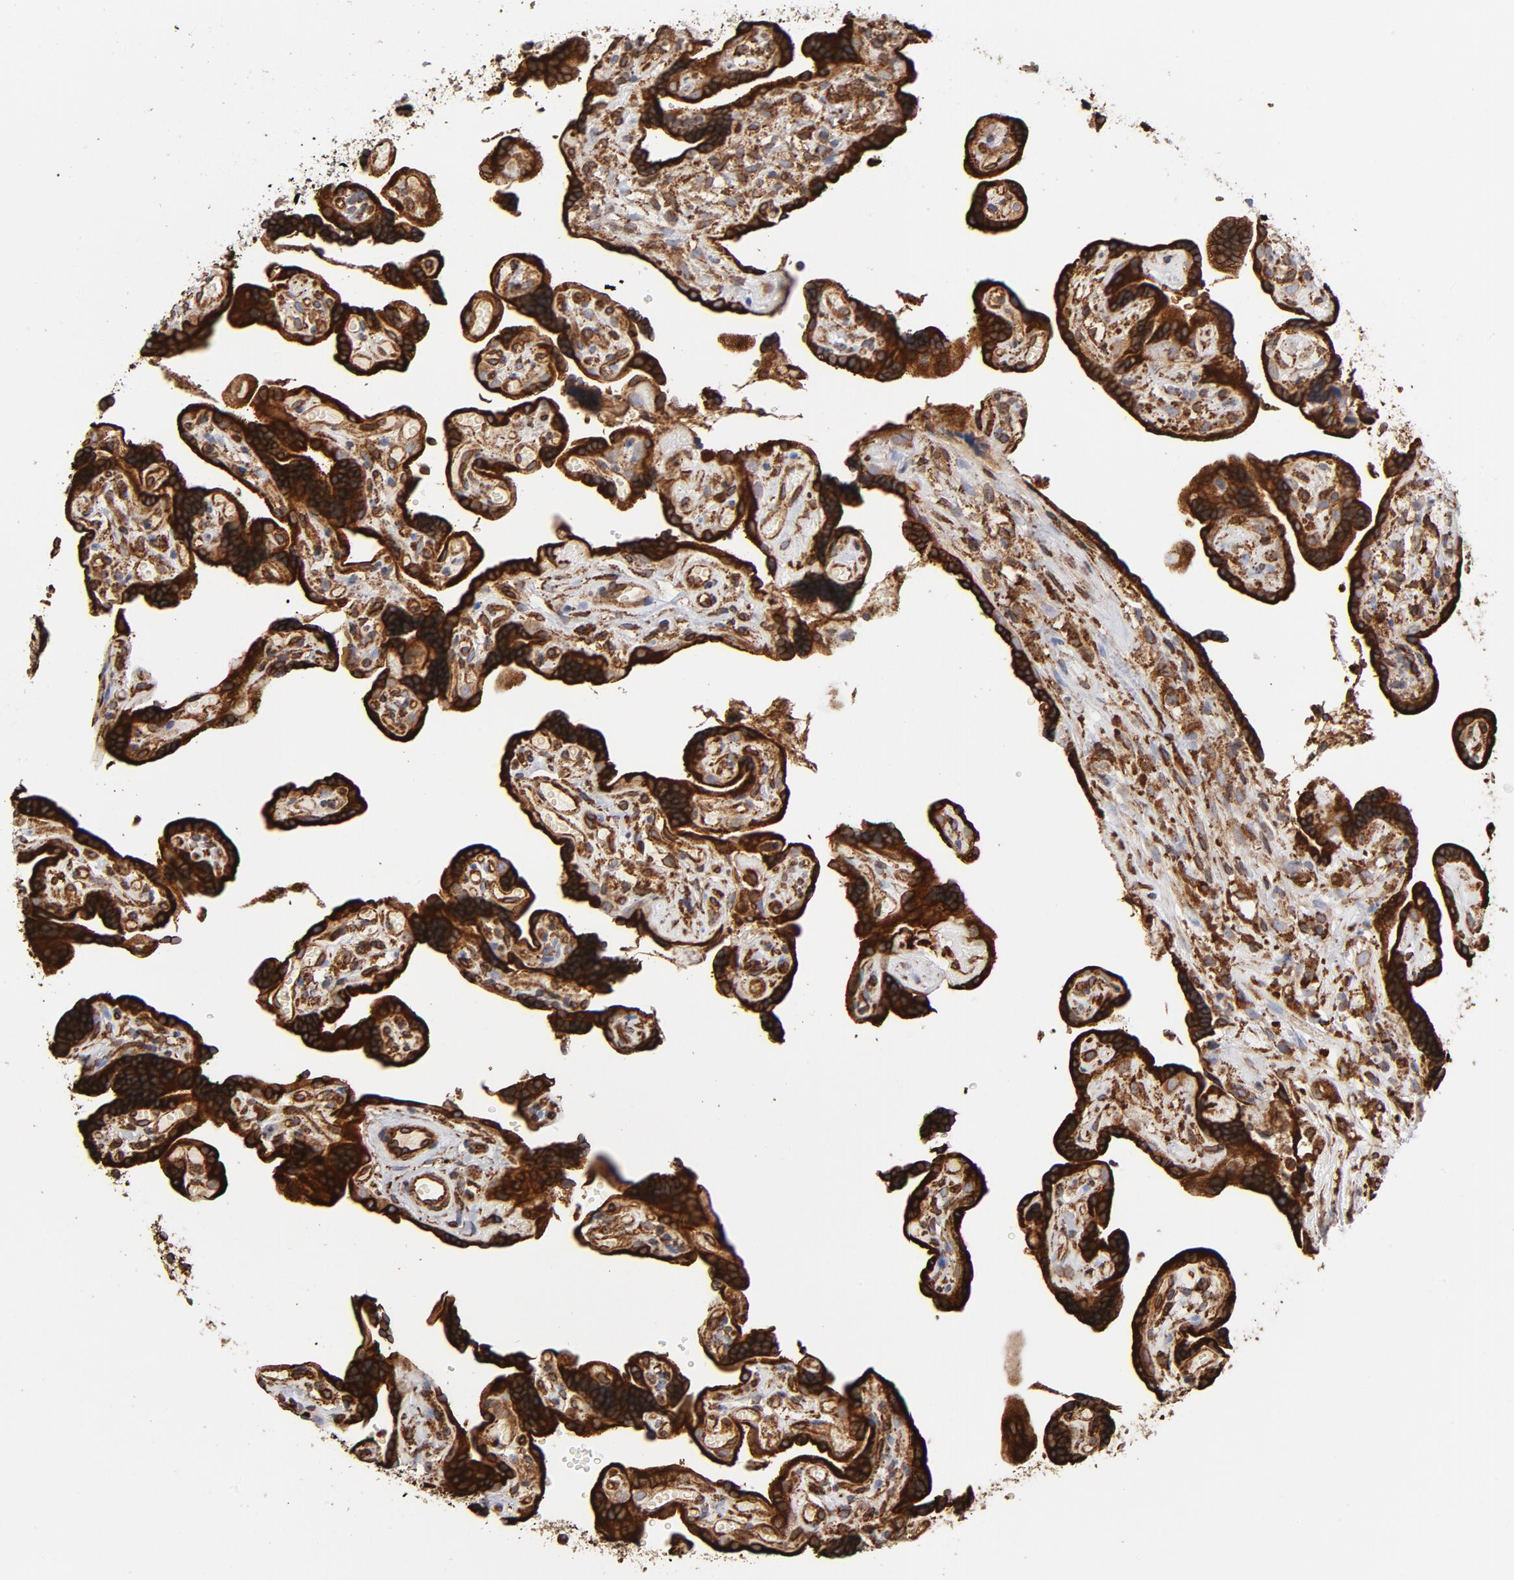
{"staining": {"intensity": "moderate", "quantity": ">75%", "location": "cytoplasmic/membranous"}, "tissue": "placenta", "cell_type": "Decidual cells", "image_type": "normal", "snomed": [{"axis": "morphology", "description": "Normal tissue, NOS"}, {"axis": "topography", "description": "Placenta"}], "caption": "Immunohistochemistry (IHC) (DAB) staining of normal human placenta exhibits moderate cytoplasmic/membranous protein positivity in approximately >75% of decidual cells. Using DAB (3,3'-diaminobenzidine) (brown) and hematoxylin (blue) stains, captured at high magnification using brightfield microscopy.", "gene": "CANX", "patient": {"sex": "female", "age": 30}}